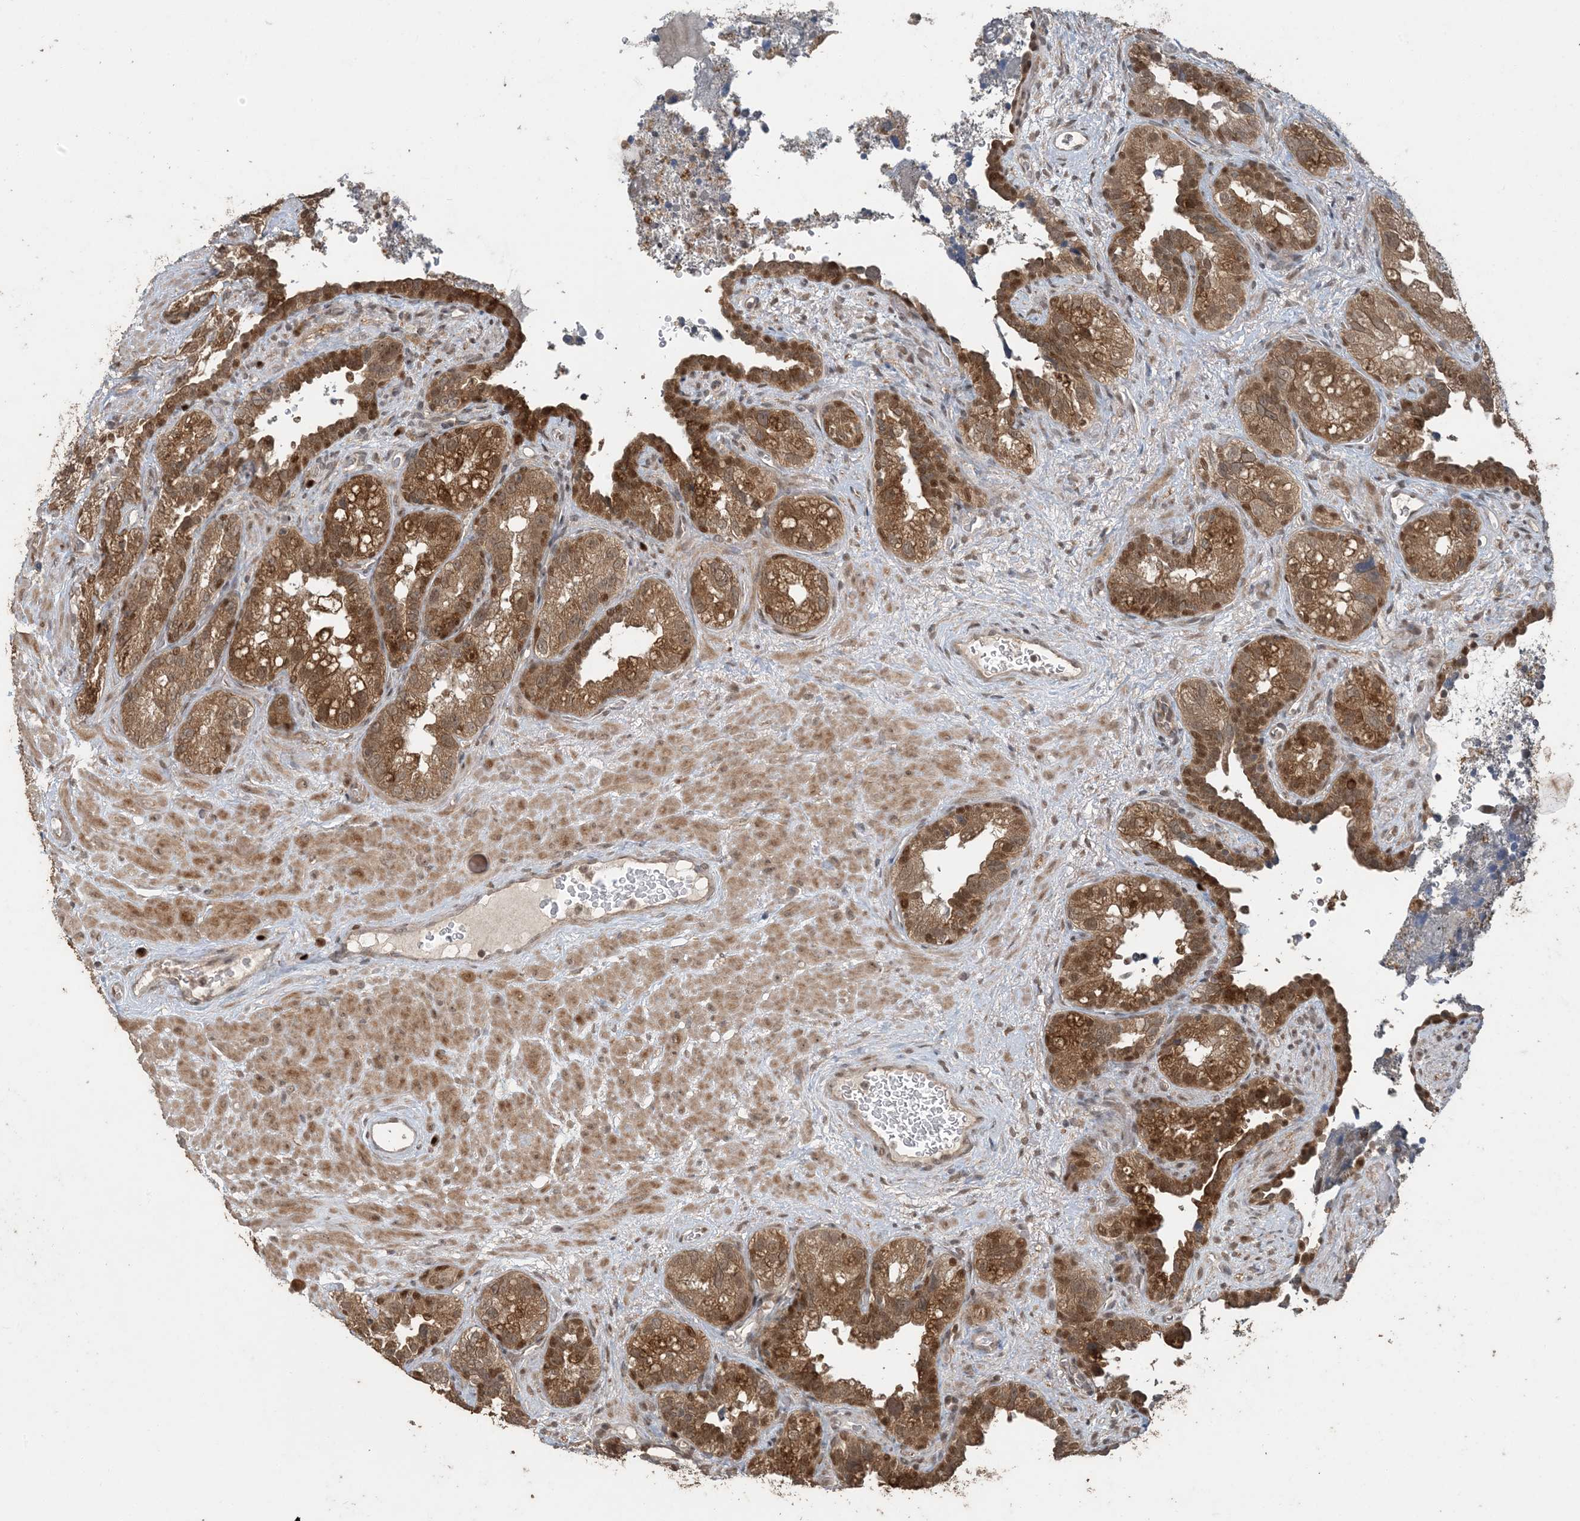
{"staining": {"intensity": "strong", "quantity": ">75%", "location": "cytoplasmic/membranous,nuclear"}, "tissue": "seminal vesicle", "cell_type": "Glandular cells", "image_type": "normal", "snomed": [{"axis": "morphology", "description": "Normal tissue, NOS"}, {"axis": "topography", "description": "Seminal veicle"}, {"axis": "topography", "description": "Peripheral nerve tissue"}], "caption": "DAB (3,3'-diaminobenzidine) immunohistochemical staining of normal seminal vesicle demonstrates strong cytoplasmic/membranous,nuclear protein expression in approximately >75% of glandular cells.", "gene": "ATP13A2", "patient": {"sex": "male", "age": 67}}